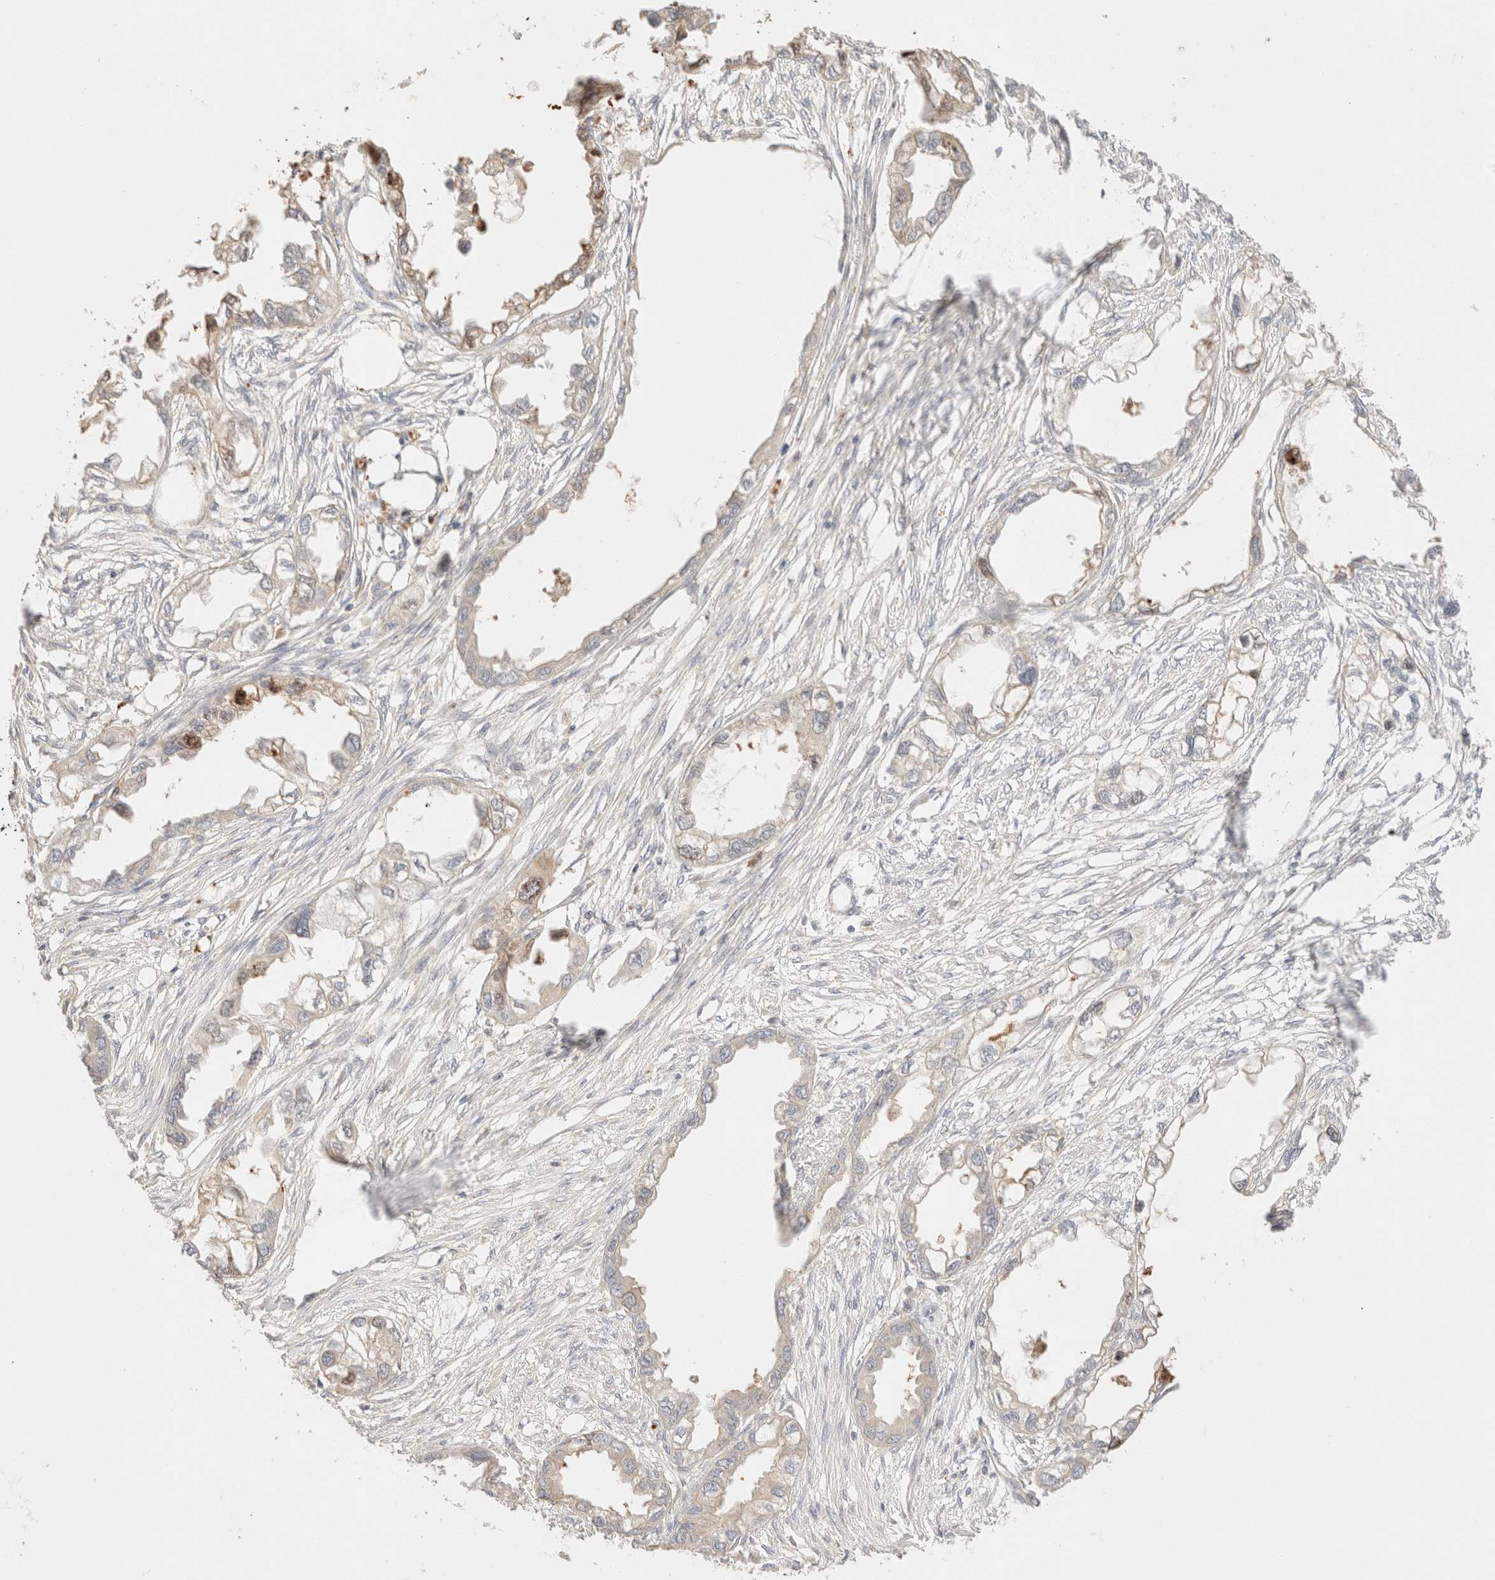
{"staining": {"intensity": "weak", "quantity": "<25%", "location": "cytoplasmic/membranous"}, "tissue": "endometrial cancer", "cell_type": "Tumor cells", "image_type": "cancer", "snomed": [{"axis": "morphology", "description": "Adenocarcinoma, NOS"}, {"axis": "morphology", "description": "Adenocarcinoma, metastatic, NOS"}, {"axis": "topography", "description": "Adipose tissue"}, {"axis": "topography", "description": "Endometrium"}], "caption": "Tumor cells are negative for brown protein staining in endometrial adenocarcinoma.", "gene": "SARM1", "patient": {"sex": "female", "age": 67}}